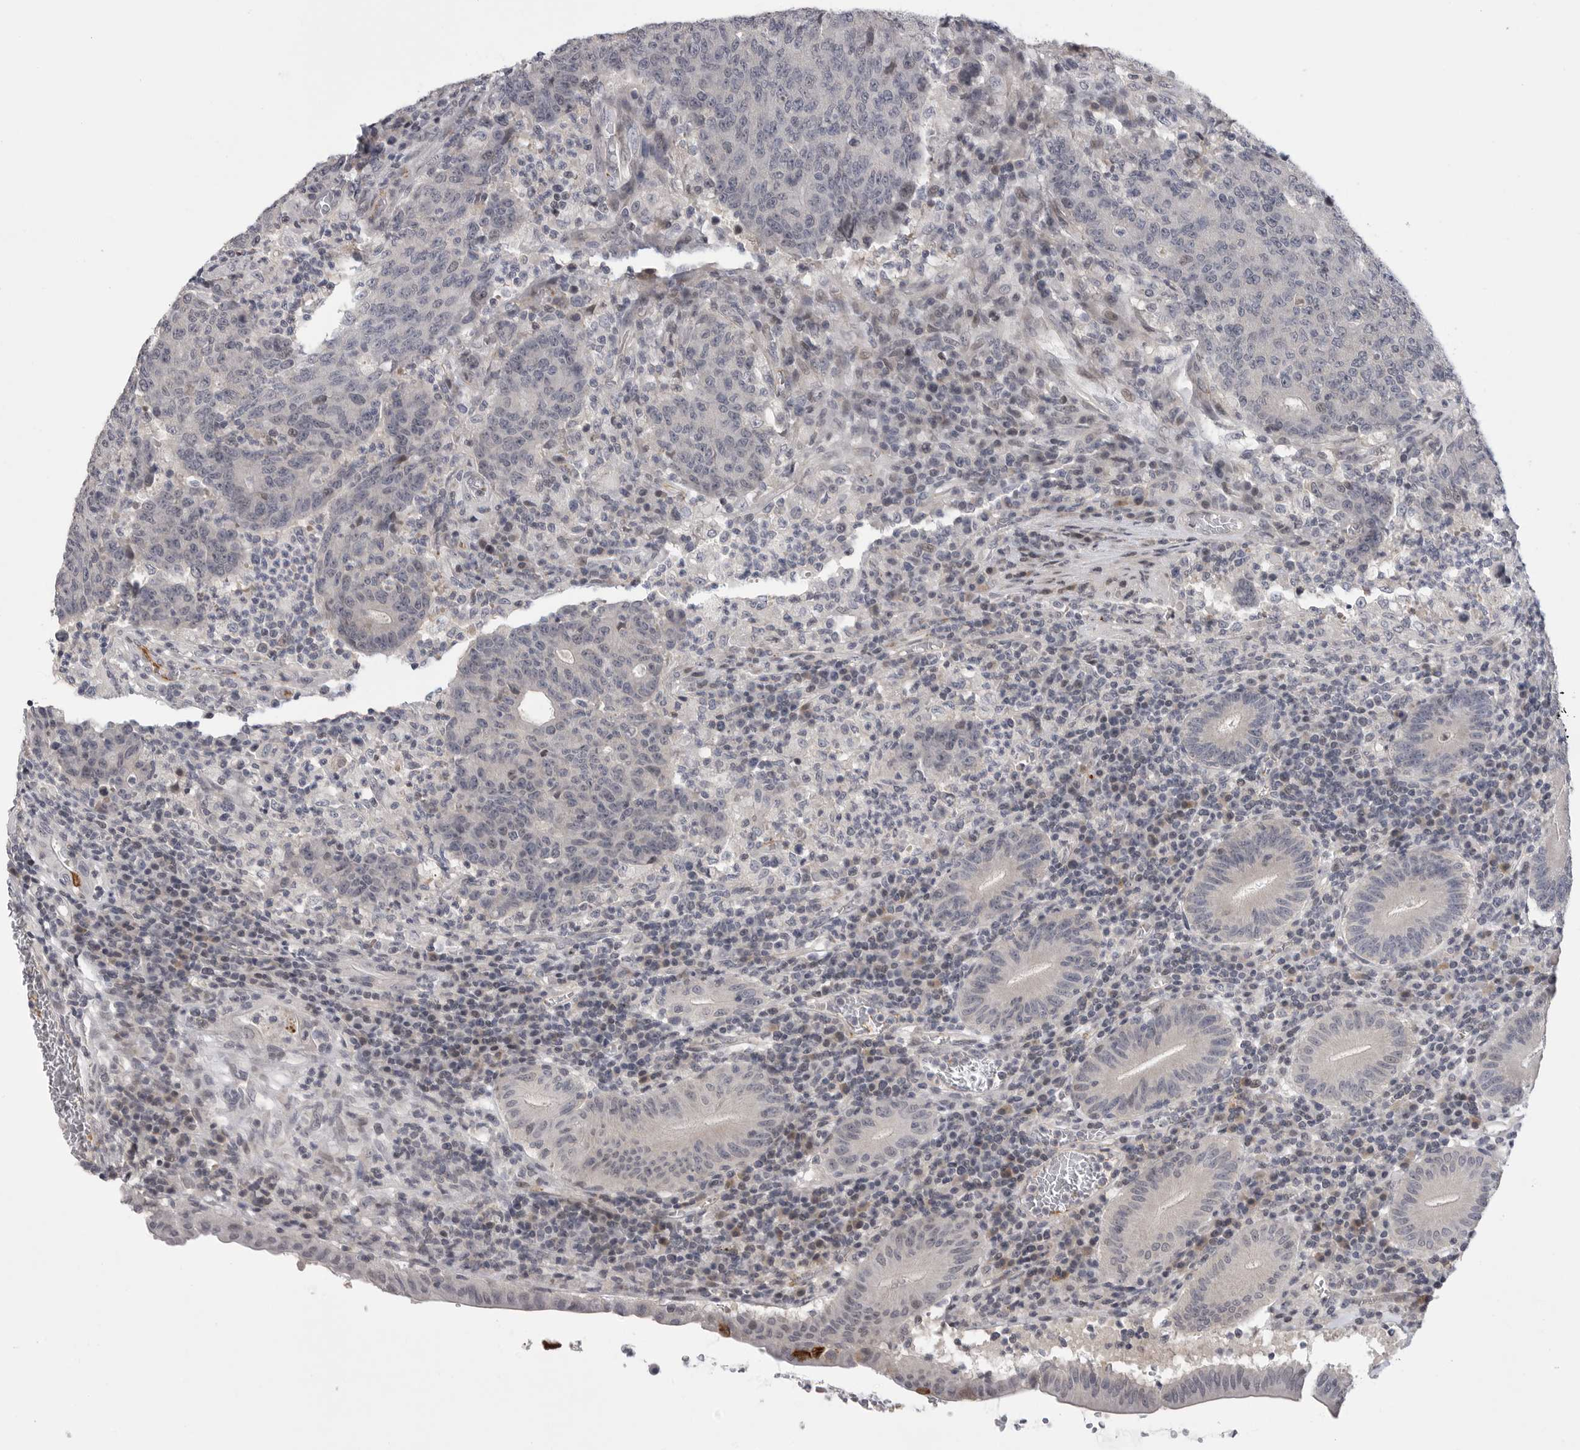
{"staining": {"intensity": "negative", "quantity": "none", "location": "none"}, "tissue": "colorectal cancer", "cell_type": "Tumor cells", "image_type": "cancer", "snomed": [{"axis": "morphology", "description": "Adenocarcinoma, NOS"}, {"axis": "topography", "description": "Colon"}], "caption": "High magnification brightfield microscopy of colorectal cancer (adenocarcinoma) stained with DAB (3,3'-diaminobenzidine) (brown) and counterstained with hematoxylin (blue): tumor cells show no significant expression.", "gene": "FBXO43", "patient": {"sex": "female", "age": 75}}